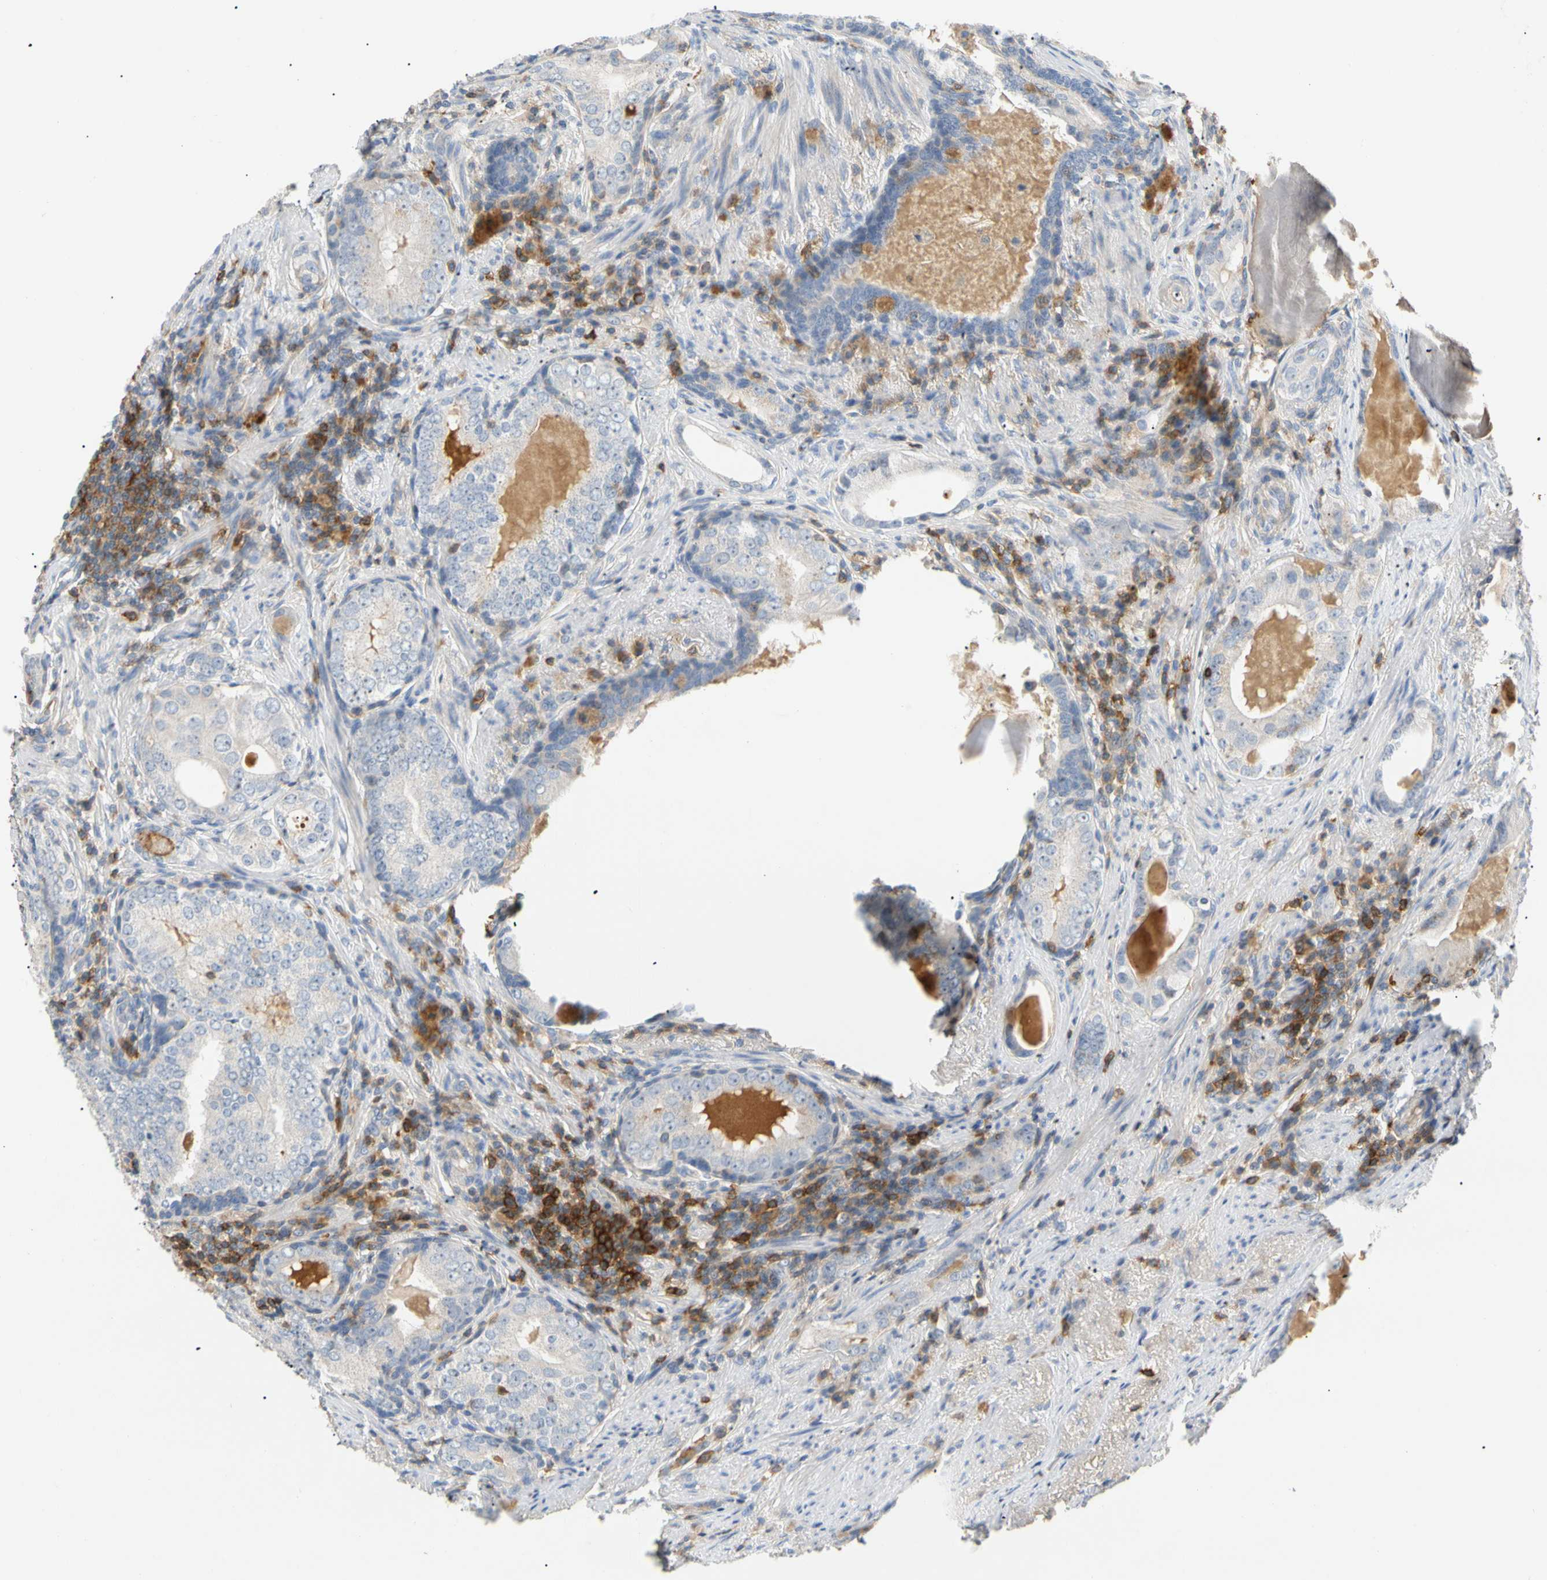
{"staining": {"intensity": "negative", "quantity": "none", "location": "none"}, "tissue": "prostate cancer", "cell_type": "Tumor cells", "image_type": "cancer", "snomed": [{"axis": "morphology", "description": "Adenocarcinoma, High grade"}, {"axis": "topography", "description": "Prostate"}], "caption": "Tumor cells are negative for protein expression in human prostate cancer.", "gene": "TNFRSF18", "patient": {"sex": "male", "age": 66}}